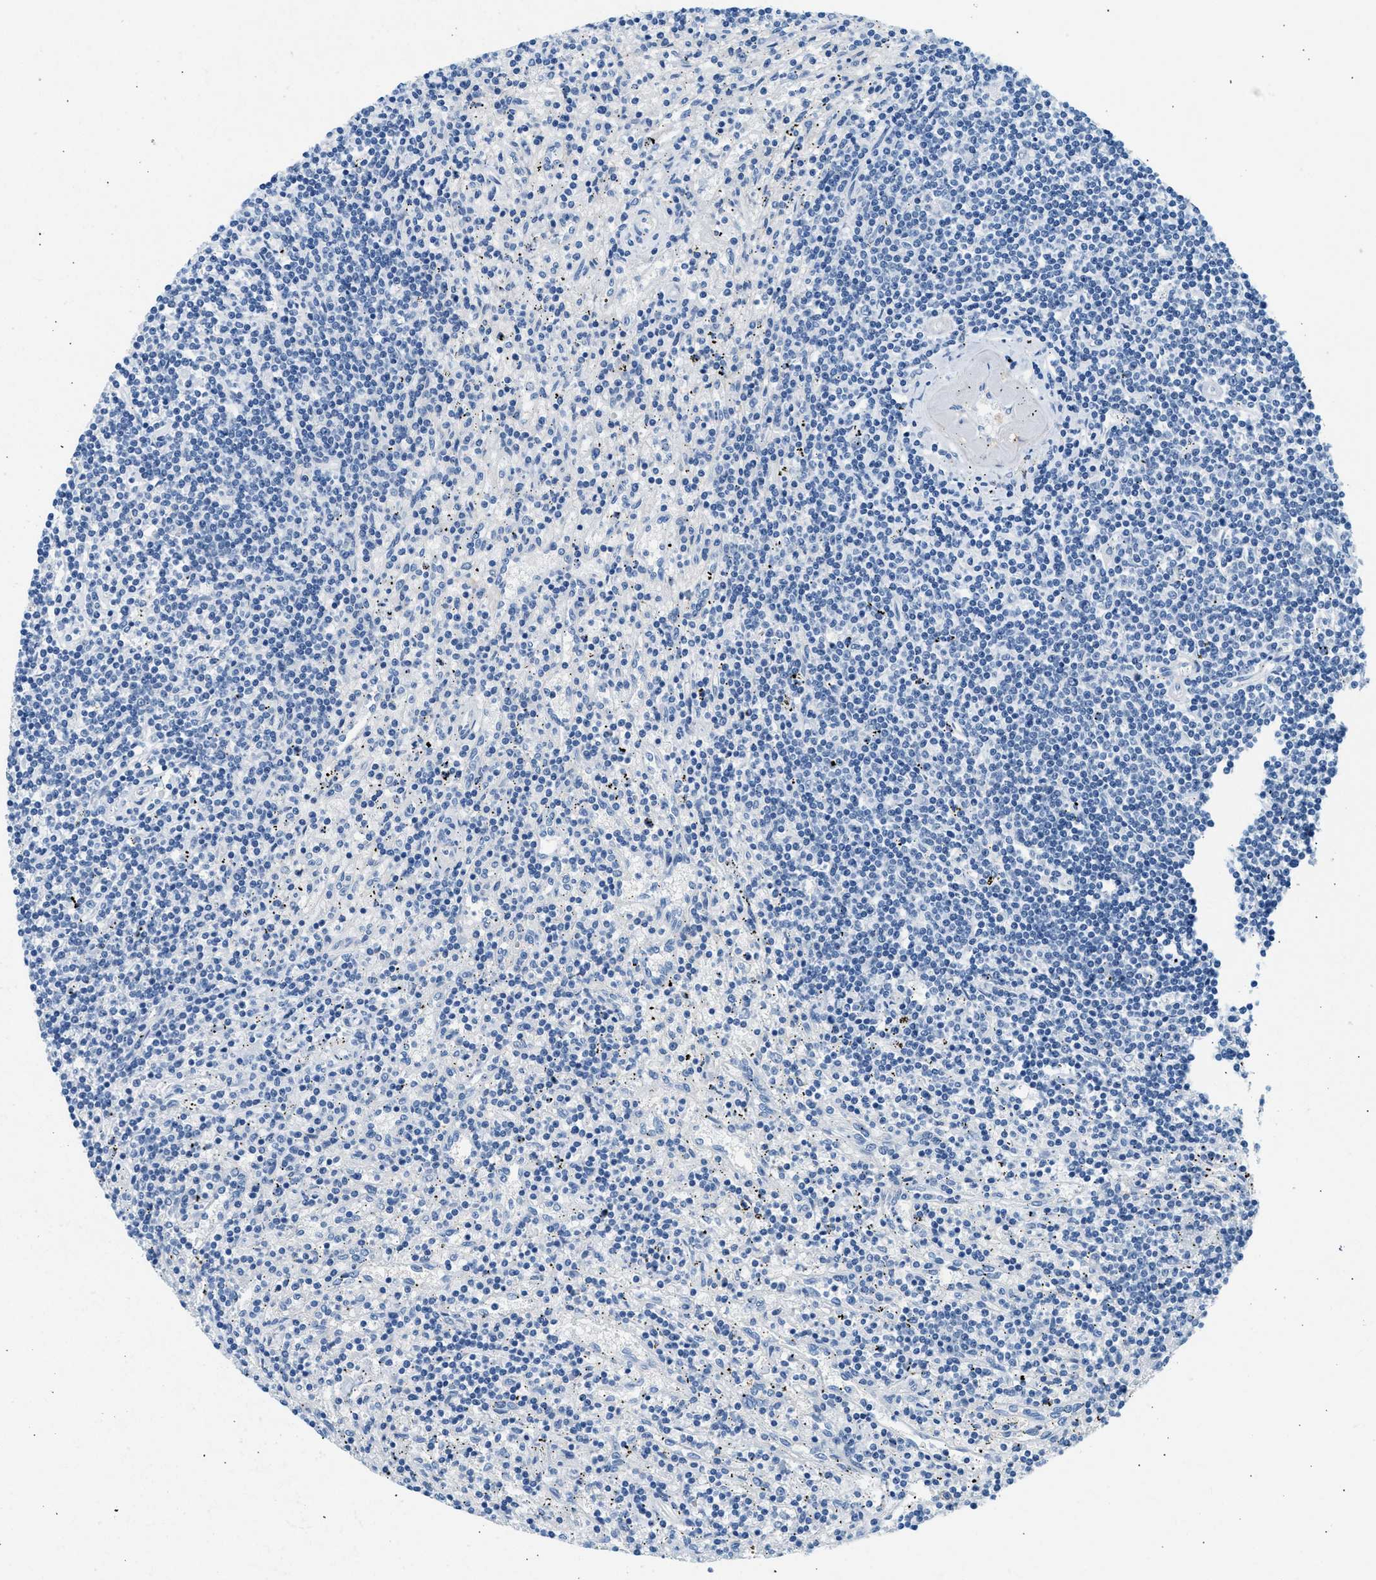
{"staining": {"intensity": "negative", "quantity": "none", "location": "none"}, "tissue": "lymphoma", "cell_type": "Tumor cells", "image_type": "cancer", "snomed": [{"axis": "morphology", "description": "Malignant lymphoma, non-Hodgkin's type, Low grade"}, {"axis": "topography", "description": "Spleen"}], "caption": "An image of lymphoma stained for a protein displays no brown staining in tumor cells.", "gene": "SPAM1", "patient": {"sex": "male", "age": 76}}